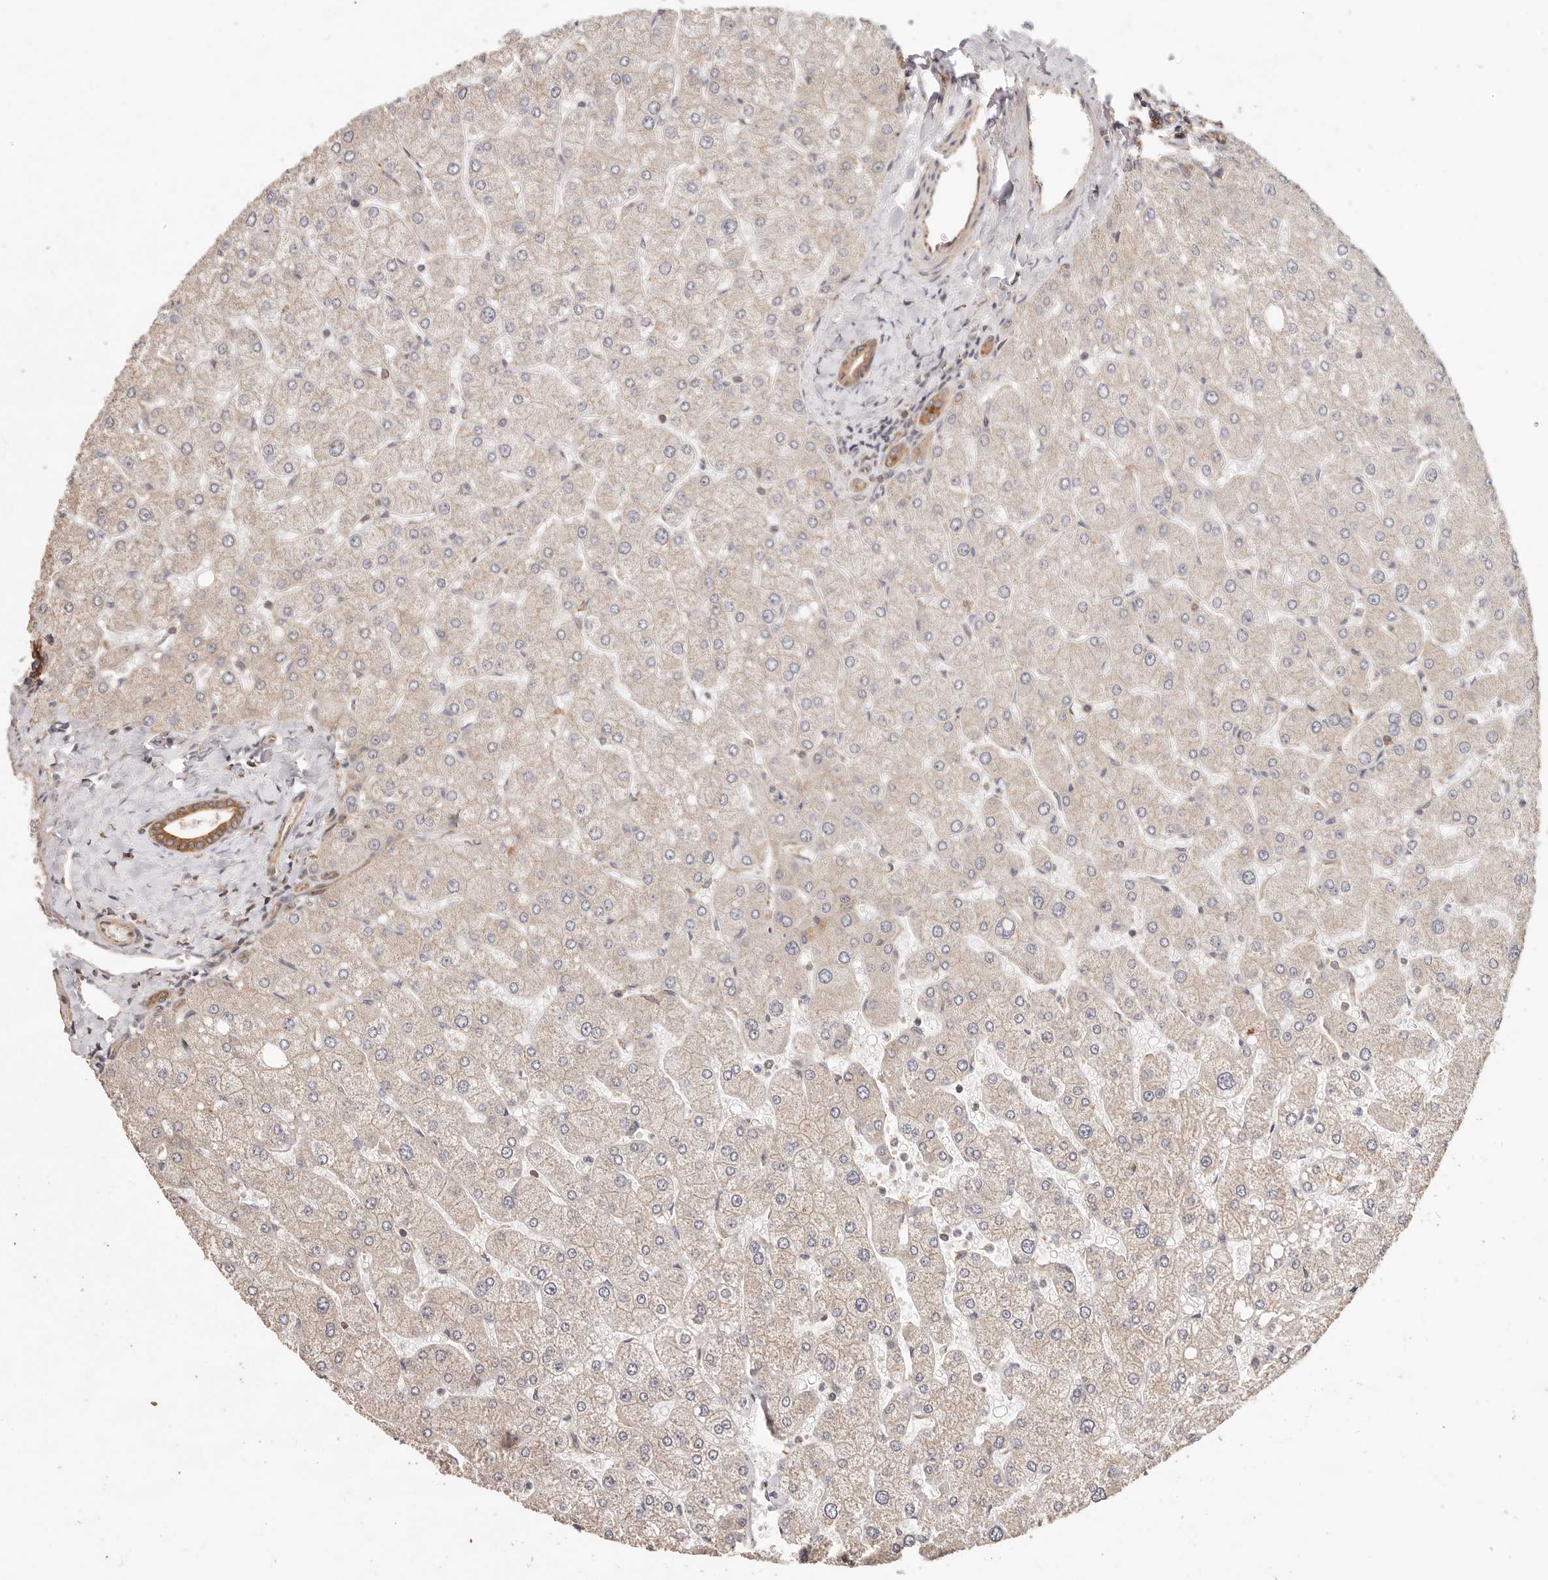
{"staining": {"intensity": "moderate", "quantity": ">75%", "location": "cytoplasmic/membranous"}, "tissue": "liver", "cell_type": "Cholangiocytes", "image_type": "normal", "snomed": [{"axis": "morphology", "description": "Normal tissue, NOS"}, {"axis": "topography", "description": "Liver"}], "caption": "This photomicrograph shows unremarkable liver stained with immunohistochemistry (IHC) to label a protein in brown. The cytoplasmic/membranous of cholangiocytes show moderate positivity for the protein. Nuclei are counter-stained blue.", "gene": "AFDN", "patient": {"sex": "male", "age": 55}}